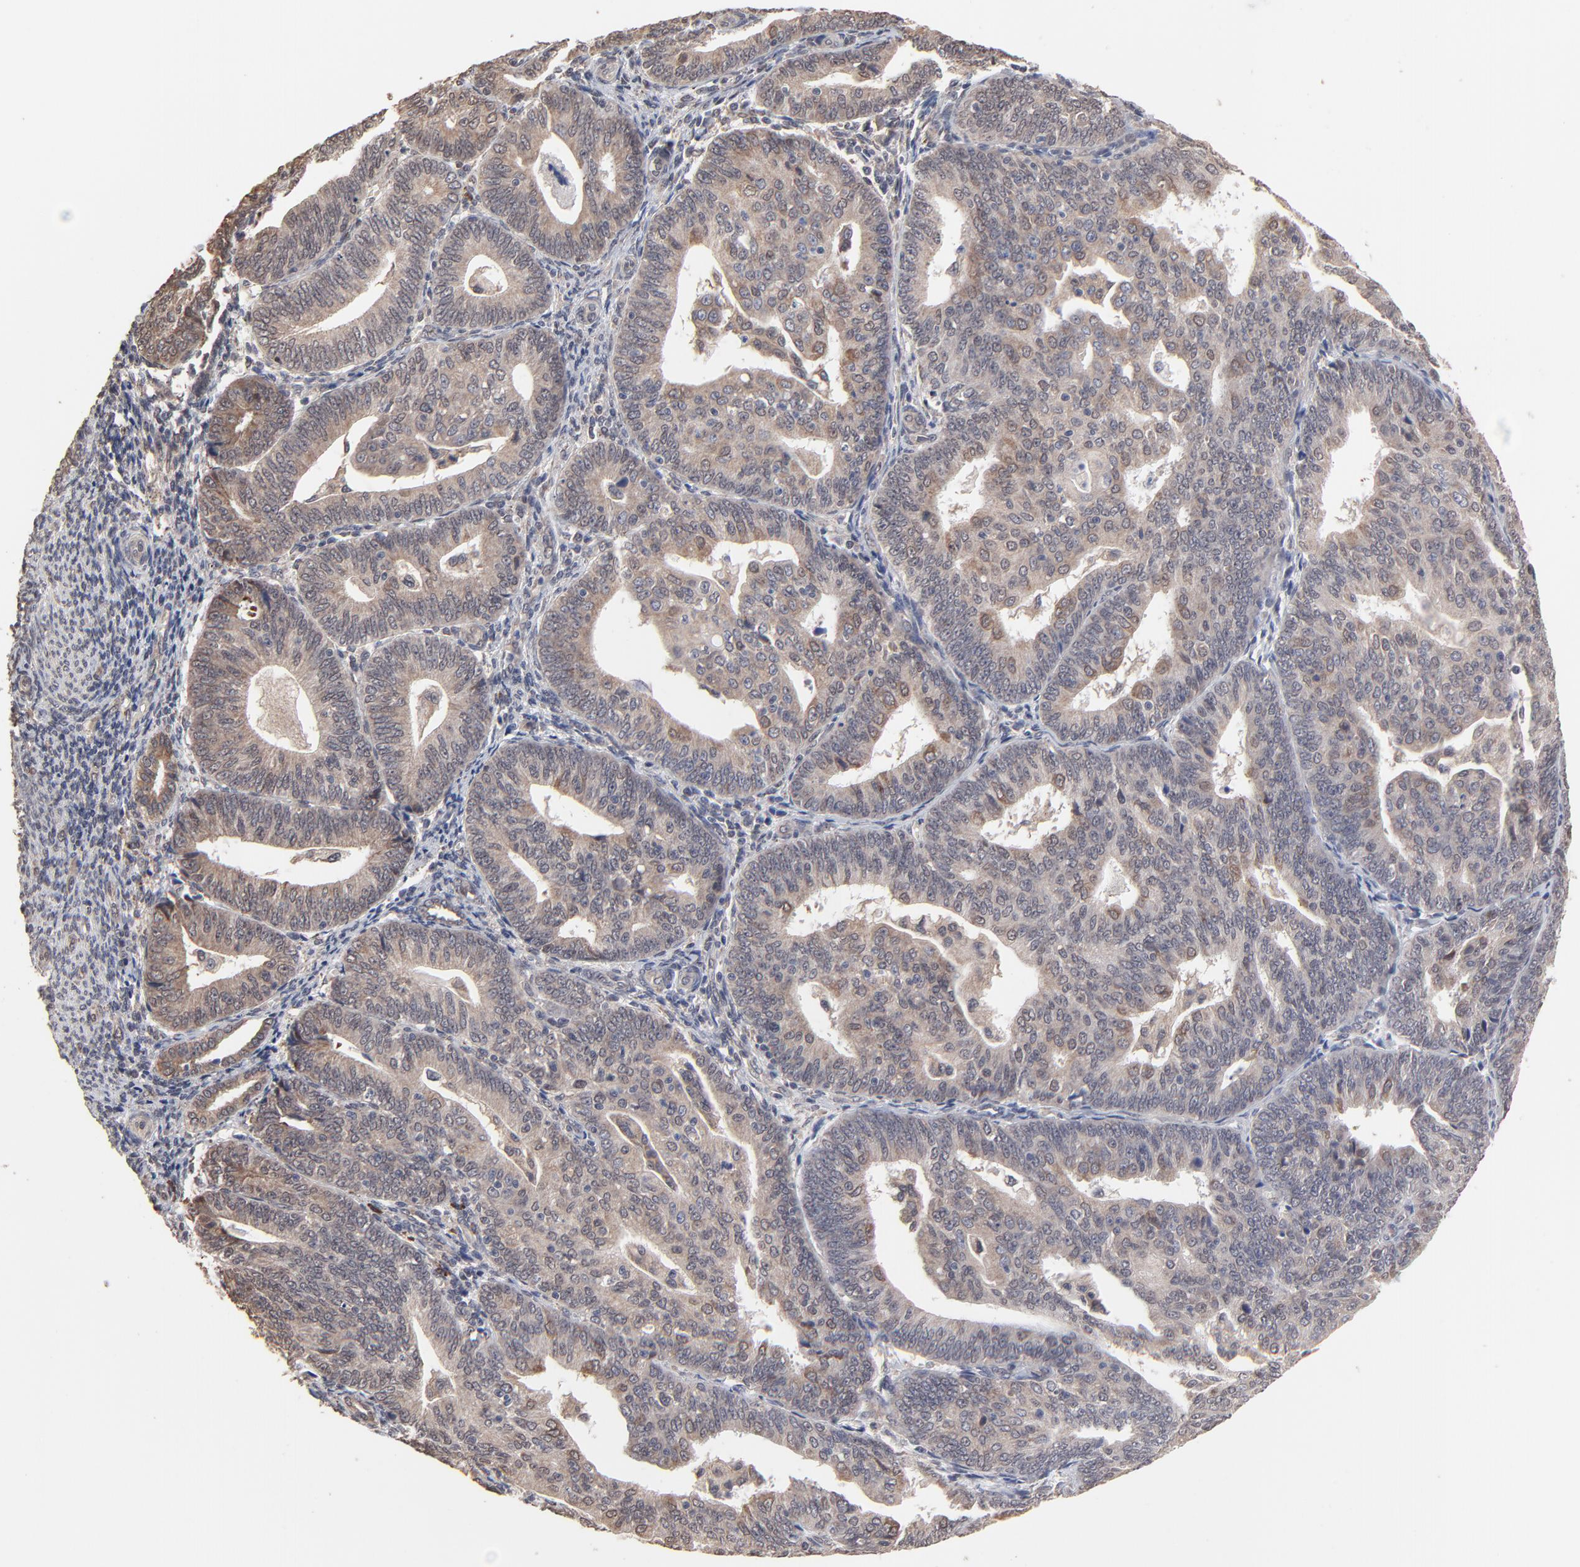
{"staining": {"intensity": "weak", "quantity": "<25%", "location": "cytoplasmic/membranous"}, "tissue": "endometrial cancer", "cell_type": "Tumor cells", "image_type": "cancer", "snomed": [{"axis": "morphology", "description": "Adenocarcinoma, NOS"}, {"axis": "topography", "description": "Endometrium"}], "caption": "There is no significant positivity in tumor cells of endometrial cancer. (DAB immunohistochemistry, high magnification).", "gene": "CHM", "patient": {"sex": "female", "age": 56}}